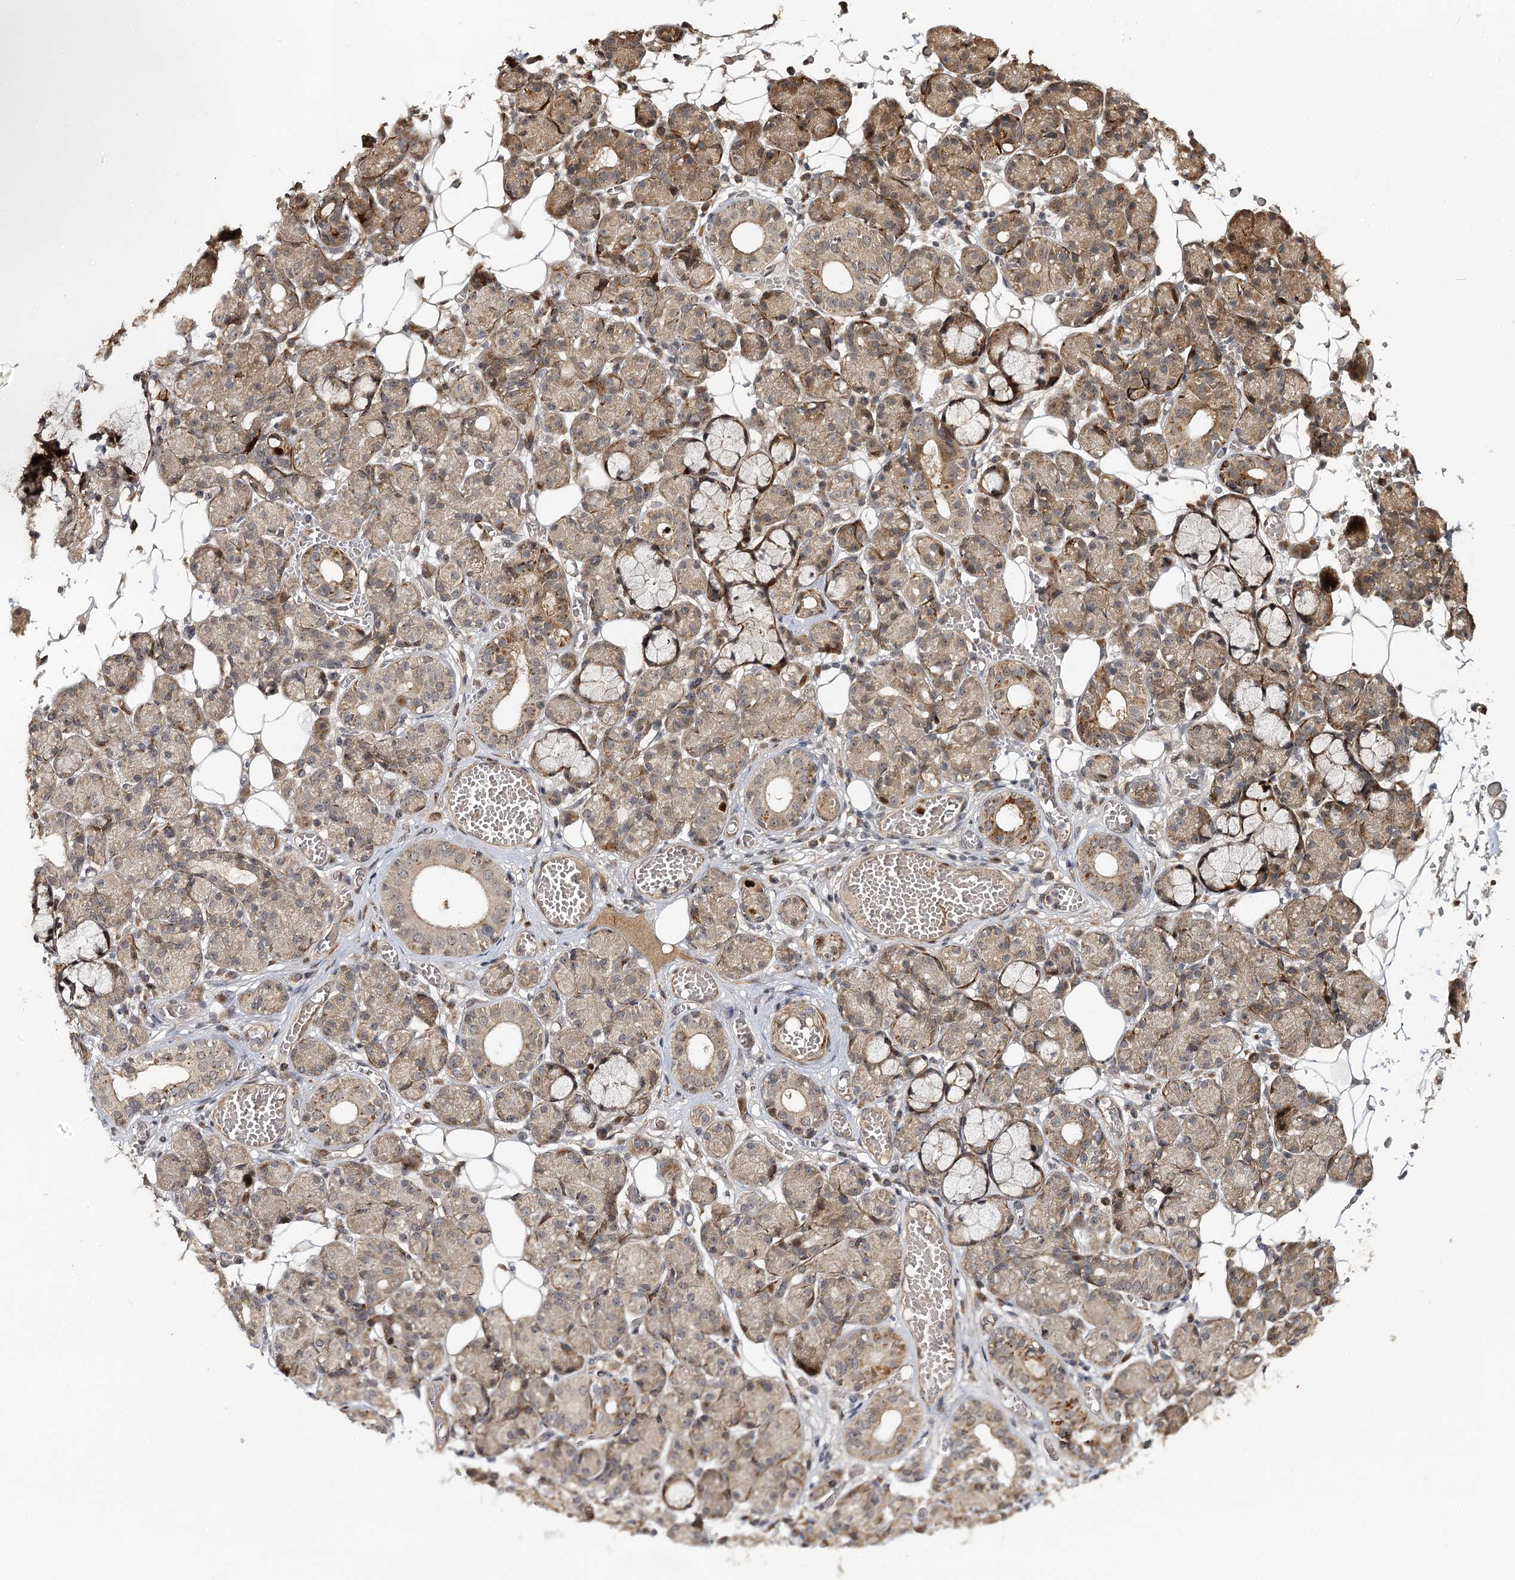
{"staining": {"intensity": "moderate", "quantity": "25%-75%", "location": "cytoplasmic/membranous,nuclear"}, "tissue": "salivary gland", "cell_type": "Glandular cells", "image_type": "normal", "snomed": [{"axis": "morphology", "description": "Normal tissue, NOS"}, {"axis": "topography", "description": "Salivary gland"}], "caption": "Protein expression analysis of benign human salivary gland reveals moderate cytoplasmic/membranous,nuclear staining in about 25%-75% of glandular cells. (DAB IHC with brightfield microscopy, high magnification).", "gene": "PIK3C2A", "patient": {"sex": "male", "age": 63}}